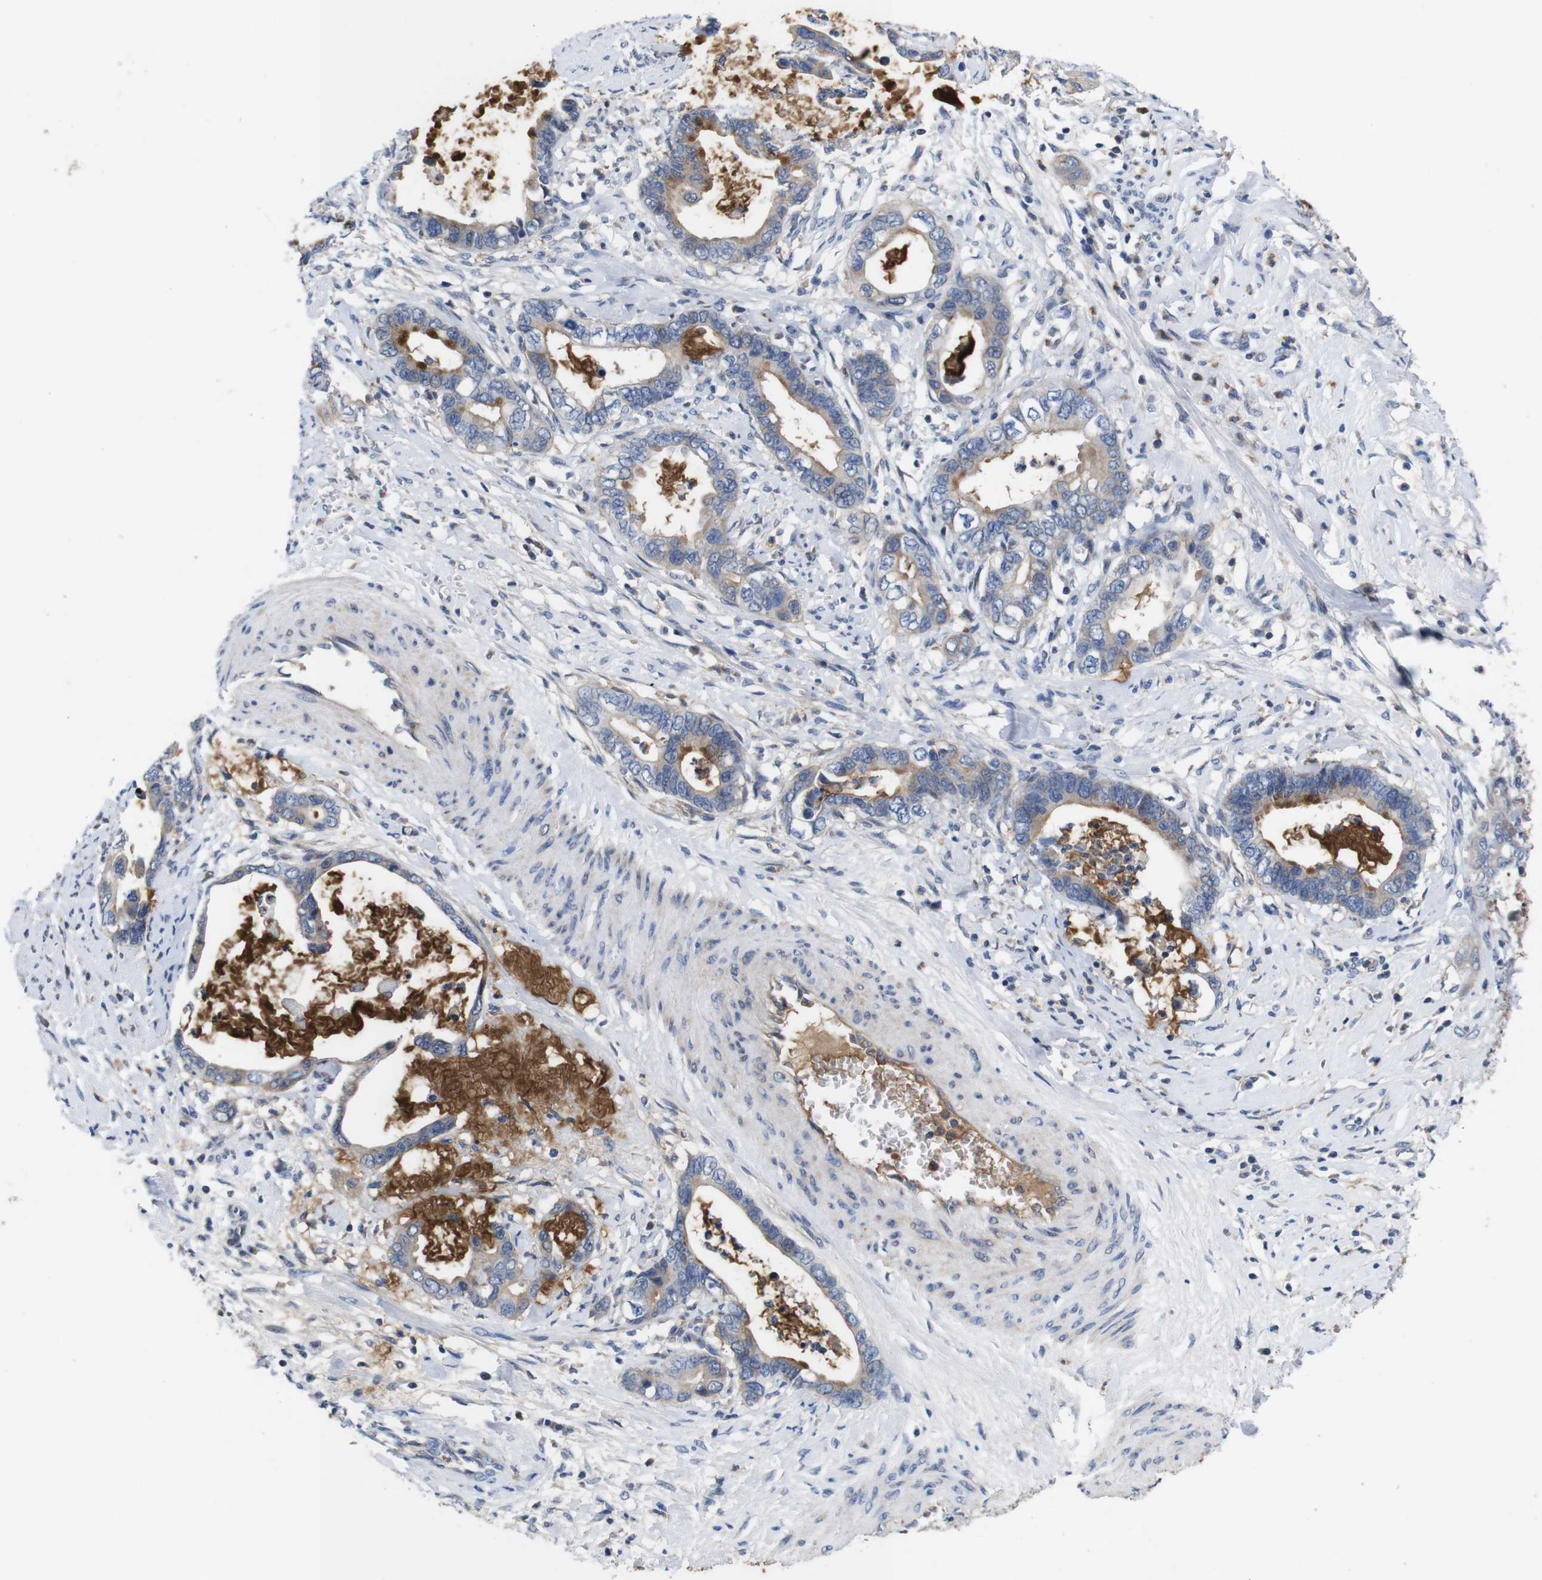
{"staining": {"intensity": "strong", "quantity": ">75%", "location": "cytoplasmic/membranous"}, "tissue": "cervical cancer", "cell_type": "Tumor cells", "image_type": "cancer", "snomed": [{"axis": "morphology", "description": "Adenocarcinoma, NOS"}, {"axis": "topography", "description": "Cervix"}], "caption": "Immunohistochemical staining of human adenocarcinoma (cervical) reveals high levels of strong cytoplasmic/membranous protein staining in about >75% of tumor cells.", "gene": "C1RL", "patient": {"sex": "female", "age": 44}}